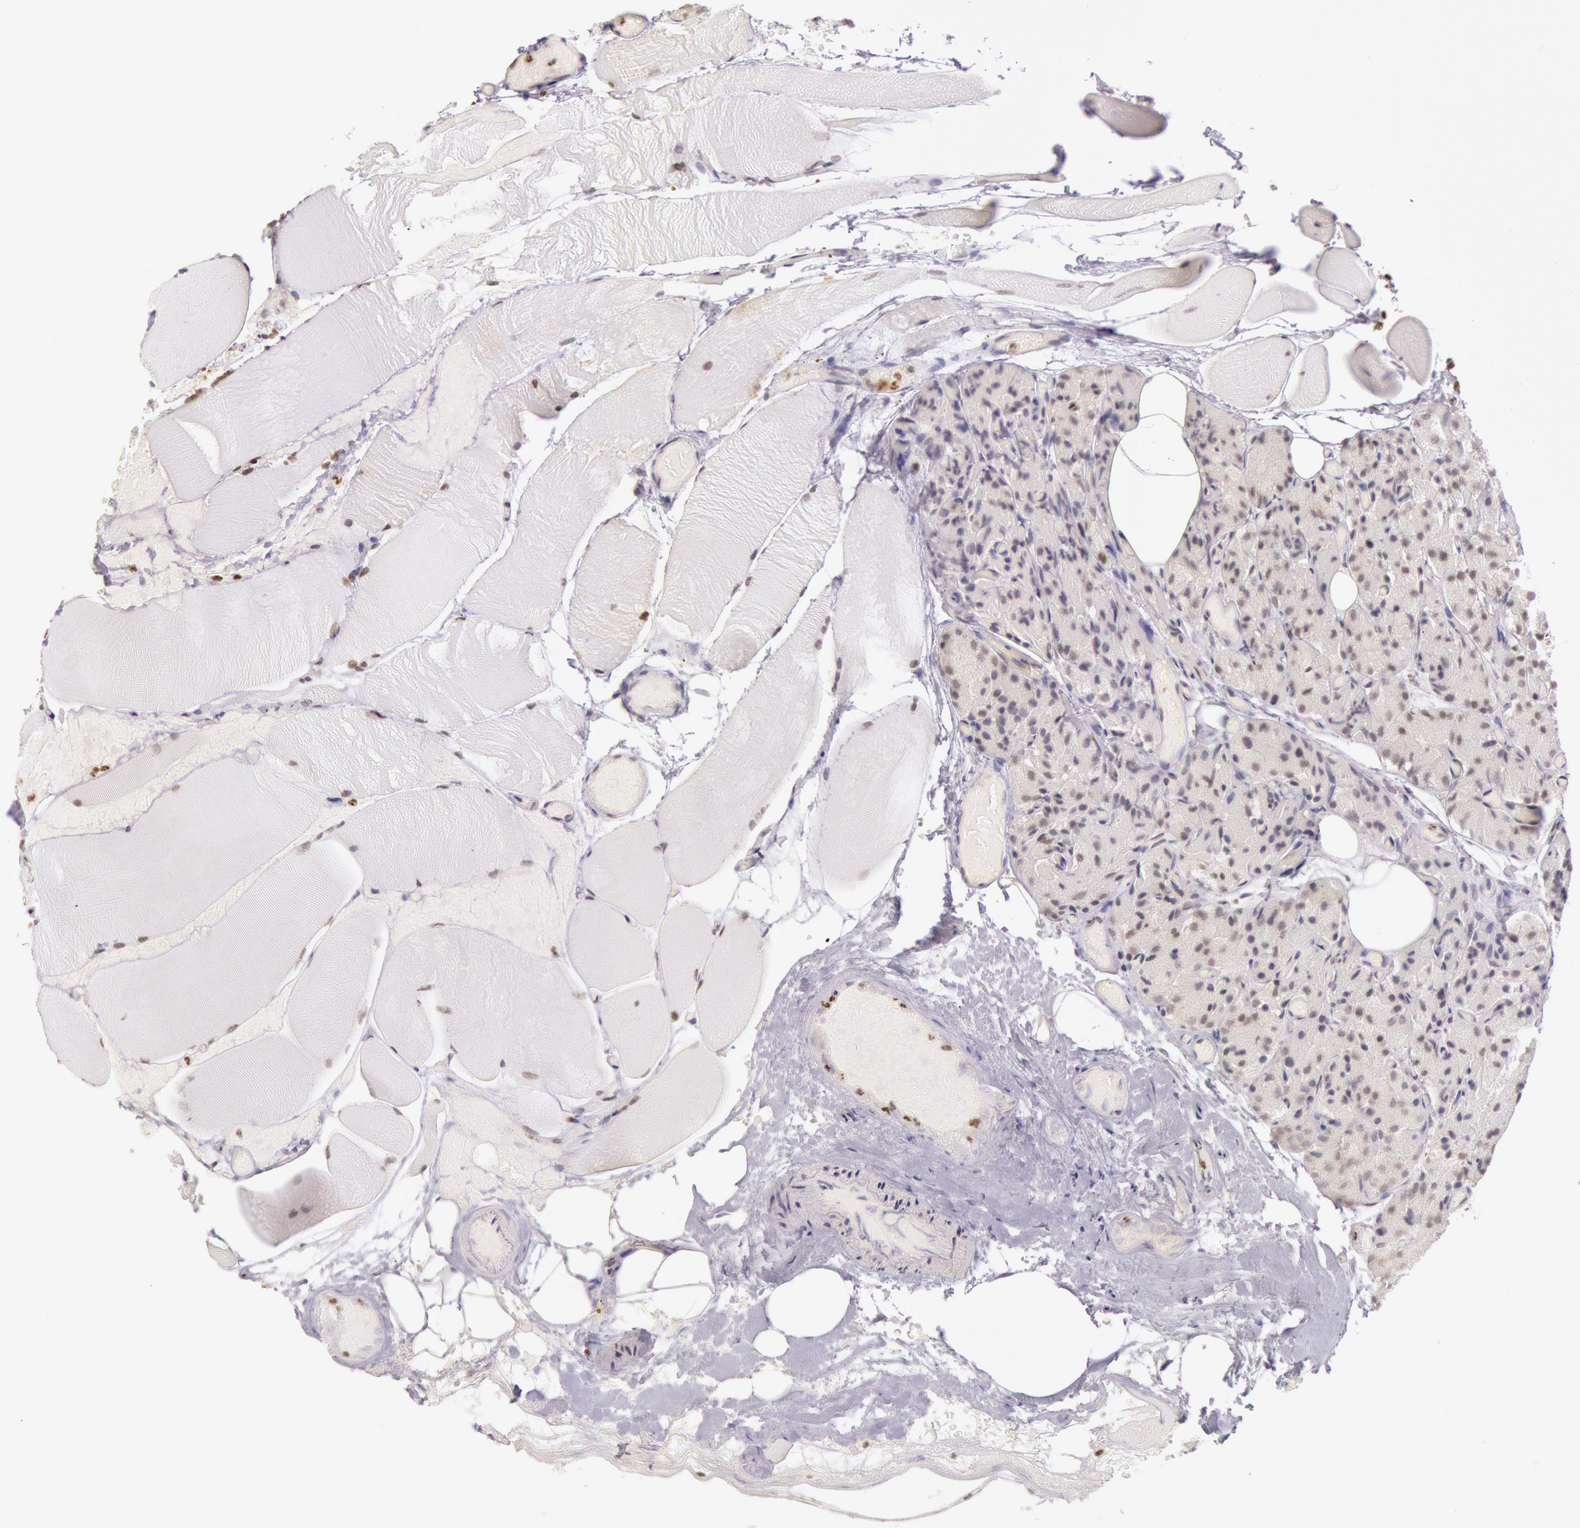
{"staining": {"intensity": "weak", "quantity": "25%-75%", "location": "nuclear"}, "tissue": "parathyroid gland", "cell_type": "Glandular cells", "image_type": "normal", "snomed": [{"axis": "morphology", "description": "Normal tissue, NOS"}, {"axis": "topography", "description": "Skeletal muscle"}, {"axis": "topography", "description": "Parathyroid gland"}], "caption": "Immunohistochemistry (DAB (3,3'-diaminobenzidine)) staining of unremarkable human parathyroid gland exhibits weak nuclear protein staining in about 25%-75% of glandular cells. Nuclei are stained in blue.", "gene": "ESS2", "patient": {"sex": "female", "age": 37}}